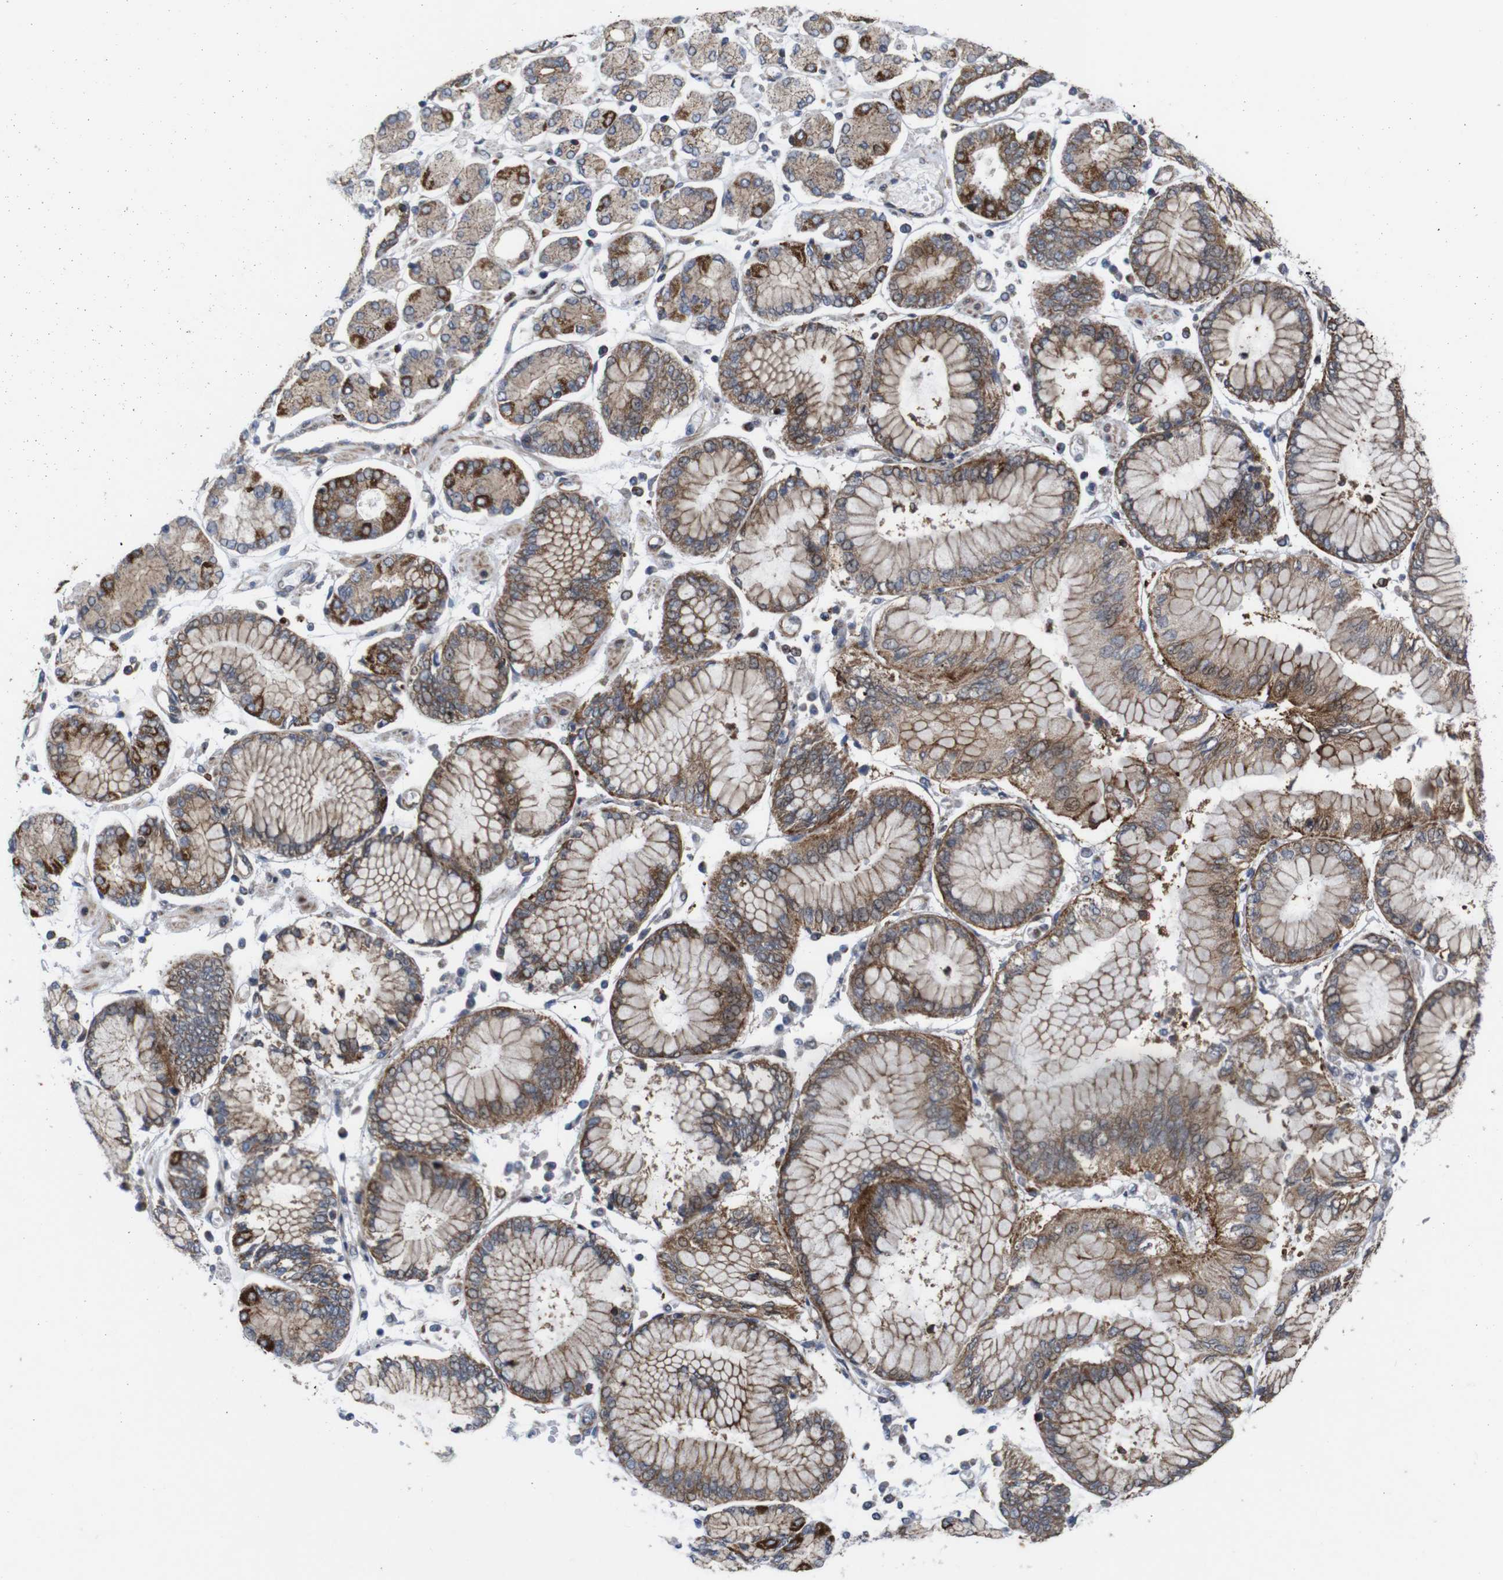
{"staining": {"intensity": "moderate", "quantity": ">75%", "location": "cytoplasmic/membranous"}, "tissue": "stomach cancer", "cell_type": "Tumor cells", "image_type": "cancer", "snomed": [{"axis": "morphology", "description": "Adenocarcinoma, NOS"}, {"axis": "topography", "description": "Stomach"}], "caption": "High-magnification brightfield microscopy of adenocarcinoma (stomach) stained with DAB (3,3'-diaminobenzidine) (brown) and counterstained with hematoxylin (blue). tumor cells exhibit moderate cytoplasmic/membranous positivity is present in about>75% of cells. (Stains: DAB in brown, nuclei in blue, Microscopy: brightfield microscopy at high magnification).", "gene": "ATP7B", "patient": {"sex": "male", "age": 76}}